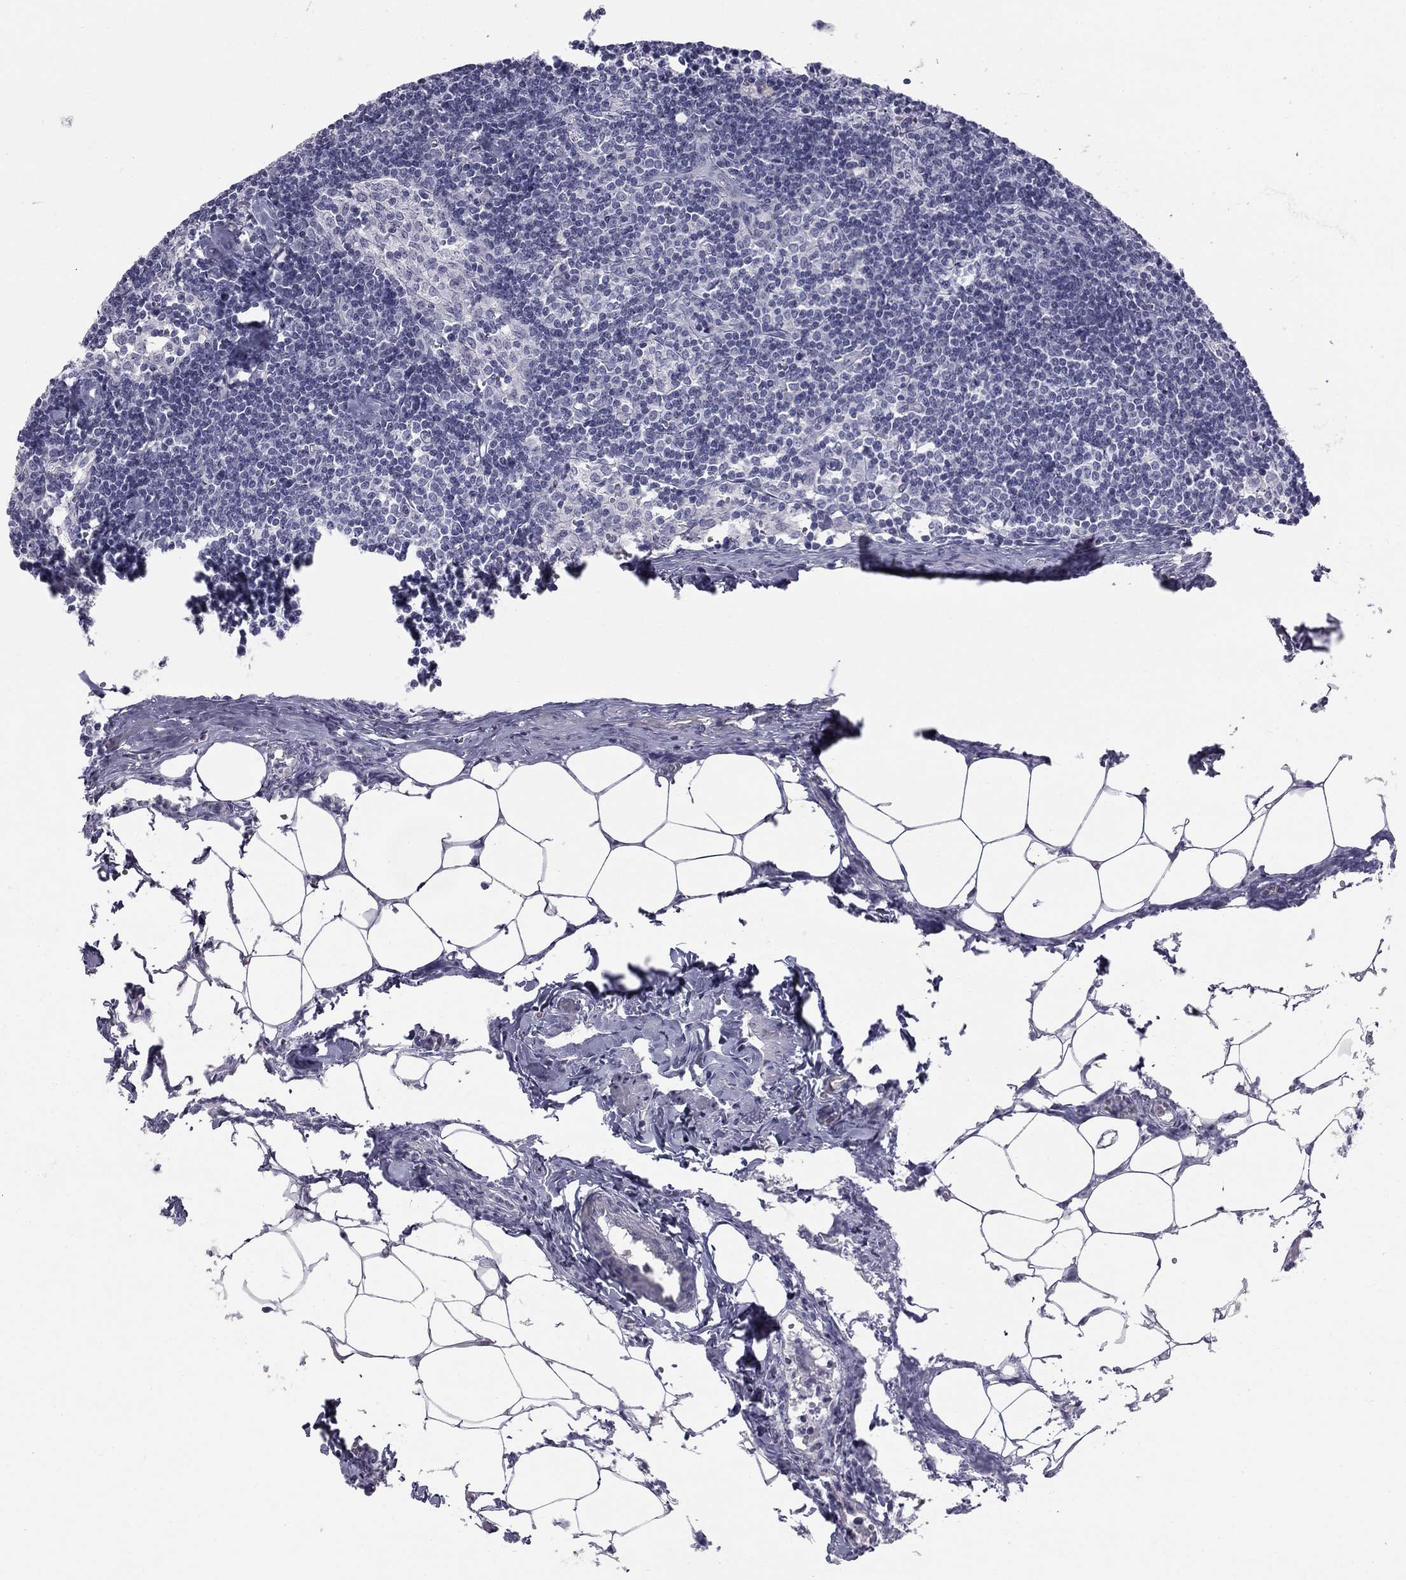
{"staining": {"intensity": "negative", "quantity": "none", "location": "none"}, "tissue": "lymph node", "cell_type": "Non-germinal center cells", "image_type": "normal", "snomed": [{"axis": "morphology", "description": "Normal tissue, NOS"}, {"axis": "topography", "description": "Lymph node"}], "caption": "A high-resolution histopathology image shows immunohistochemistry staining of unremarkable lymph node, which reveals no significant positivity in non-germinal center cells.", "gene": "TFAP2B", "patient": {"sex": "female", "age": 51}}